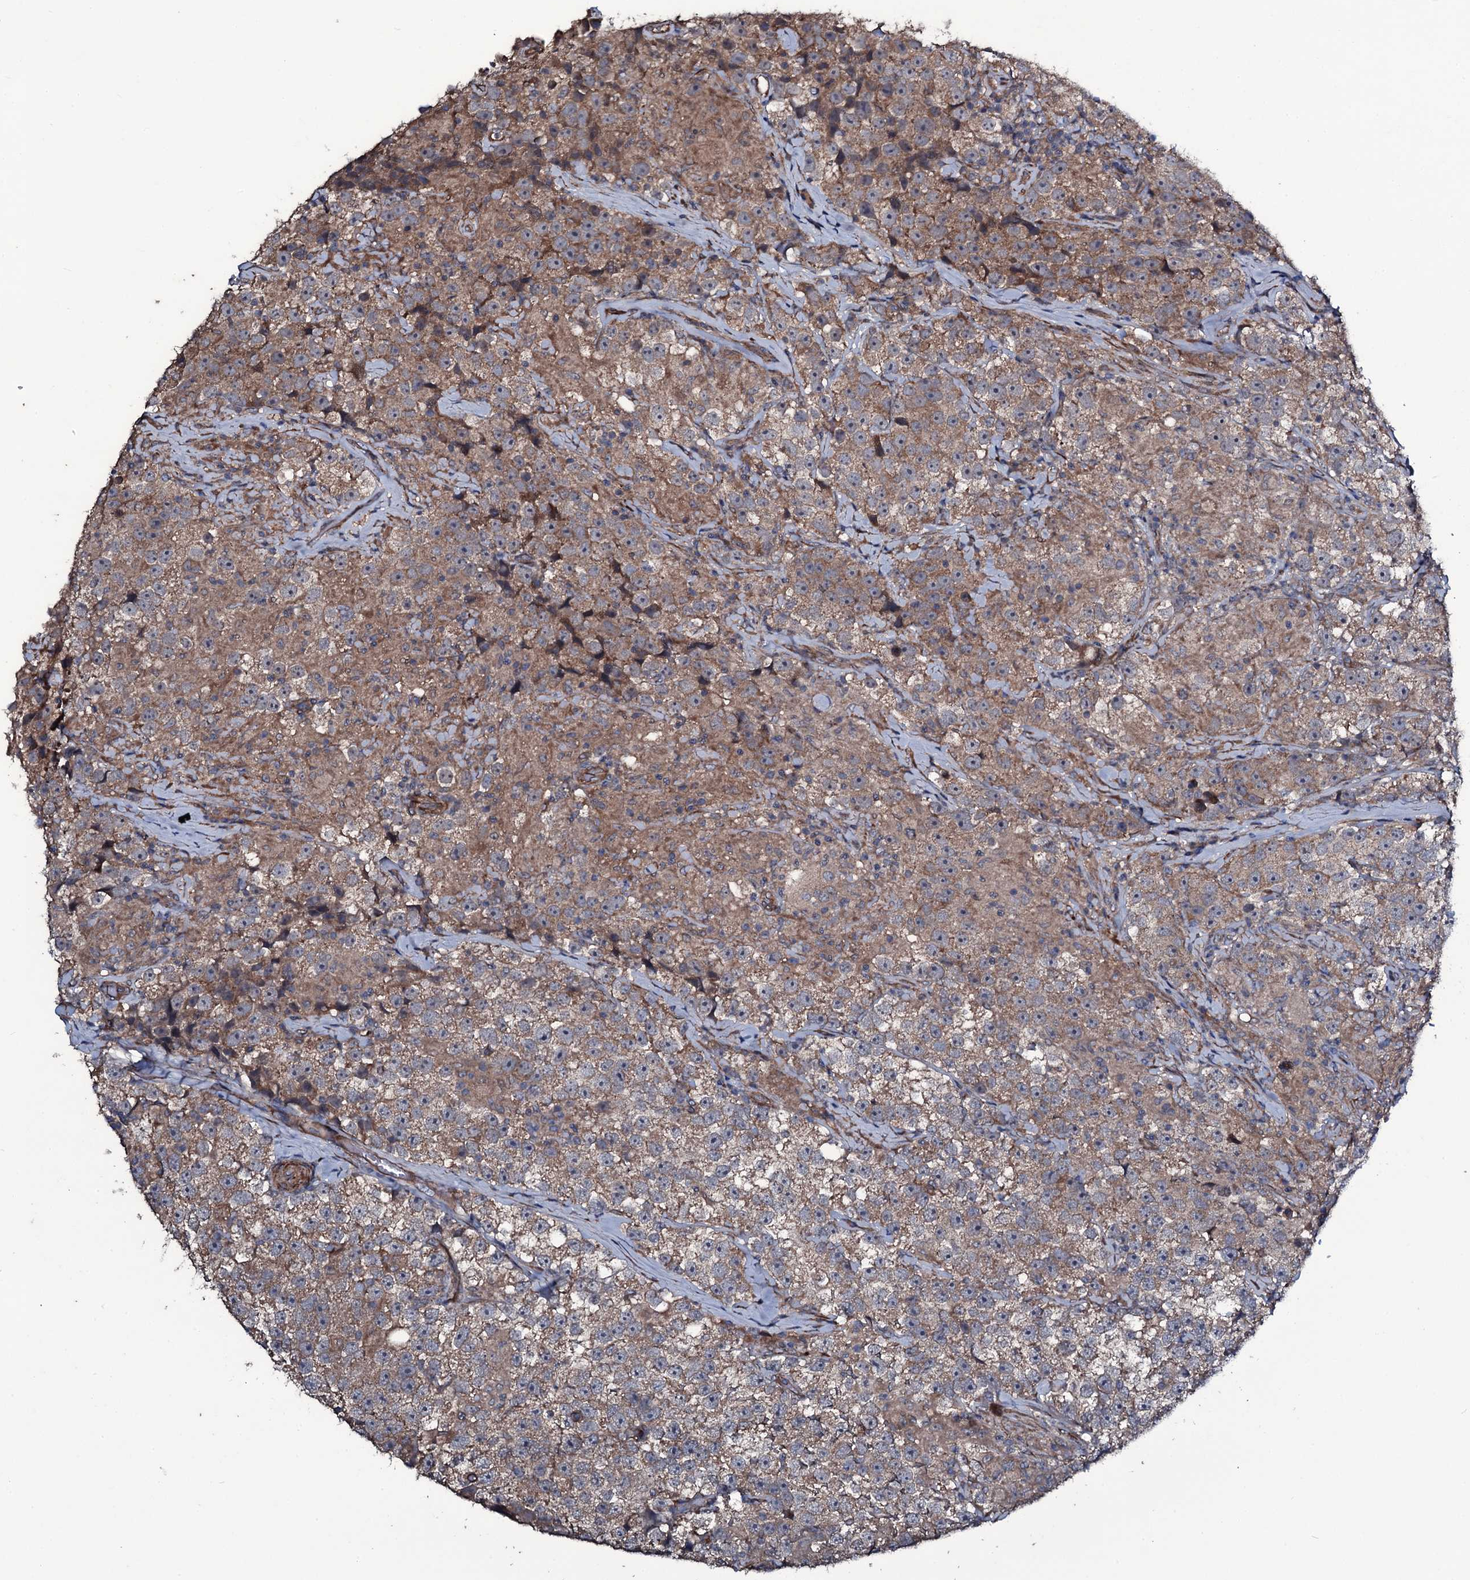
{"staining": {"intensity": "moderate", "quantity": ">75%", "location": "cytoplasmic/membranous"}, "tissue": "testis cancer", "cell_type": "Tumor cells", "image_type": "cancer", "snomed": [{"axis": "morphology", "description": "Seminoma, NOS"}, {"axis": "topography", "description": "Testis"}], "caption": "Testis seminoma tissue shows moderate cytoplasmic/membranous staining in about >75% of tumor cells The staining is performed using DAB brown chromogen to label protein expression. The nuclei are counter-stained blue using hematoxylin.", "gene": "WIPF3", "patient": {"sex": "male", "age": 46}}